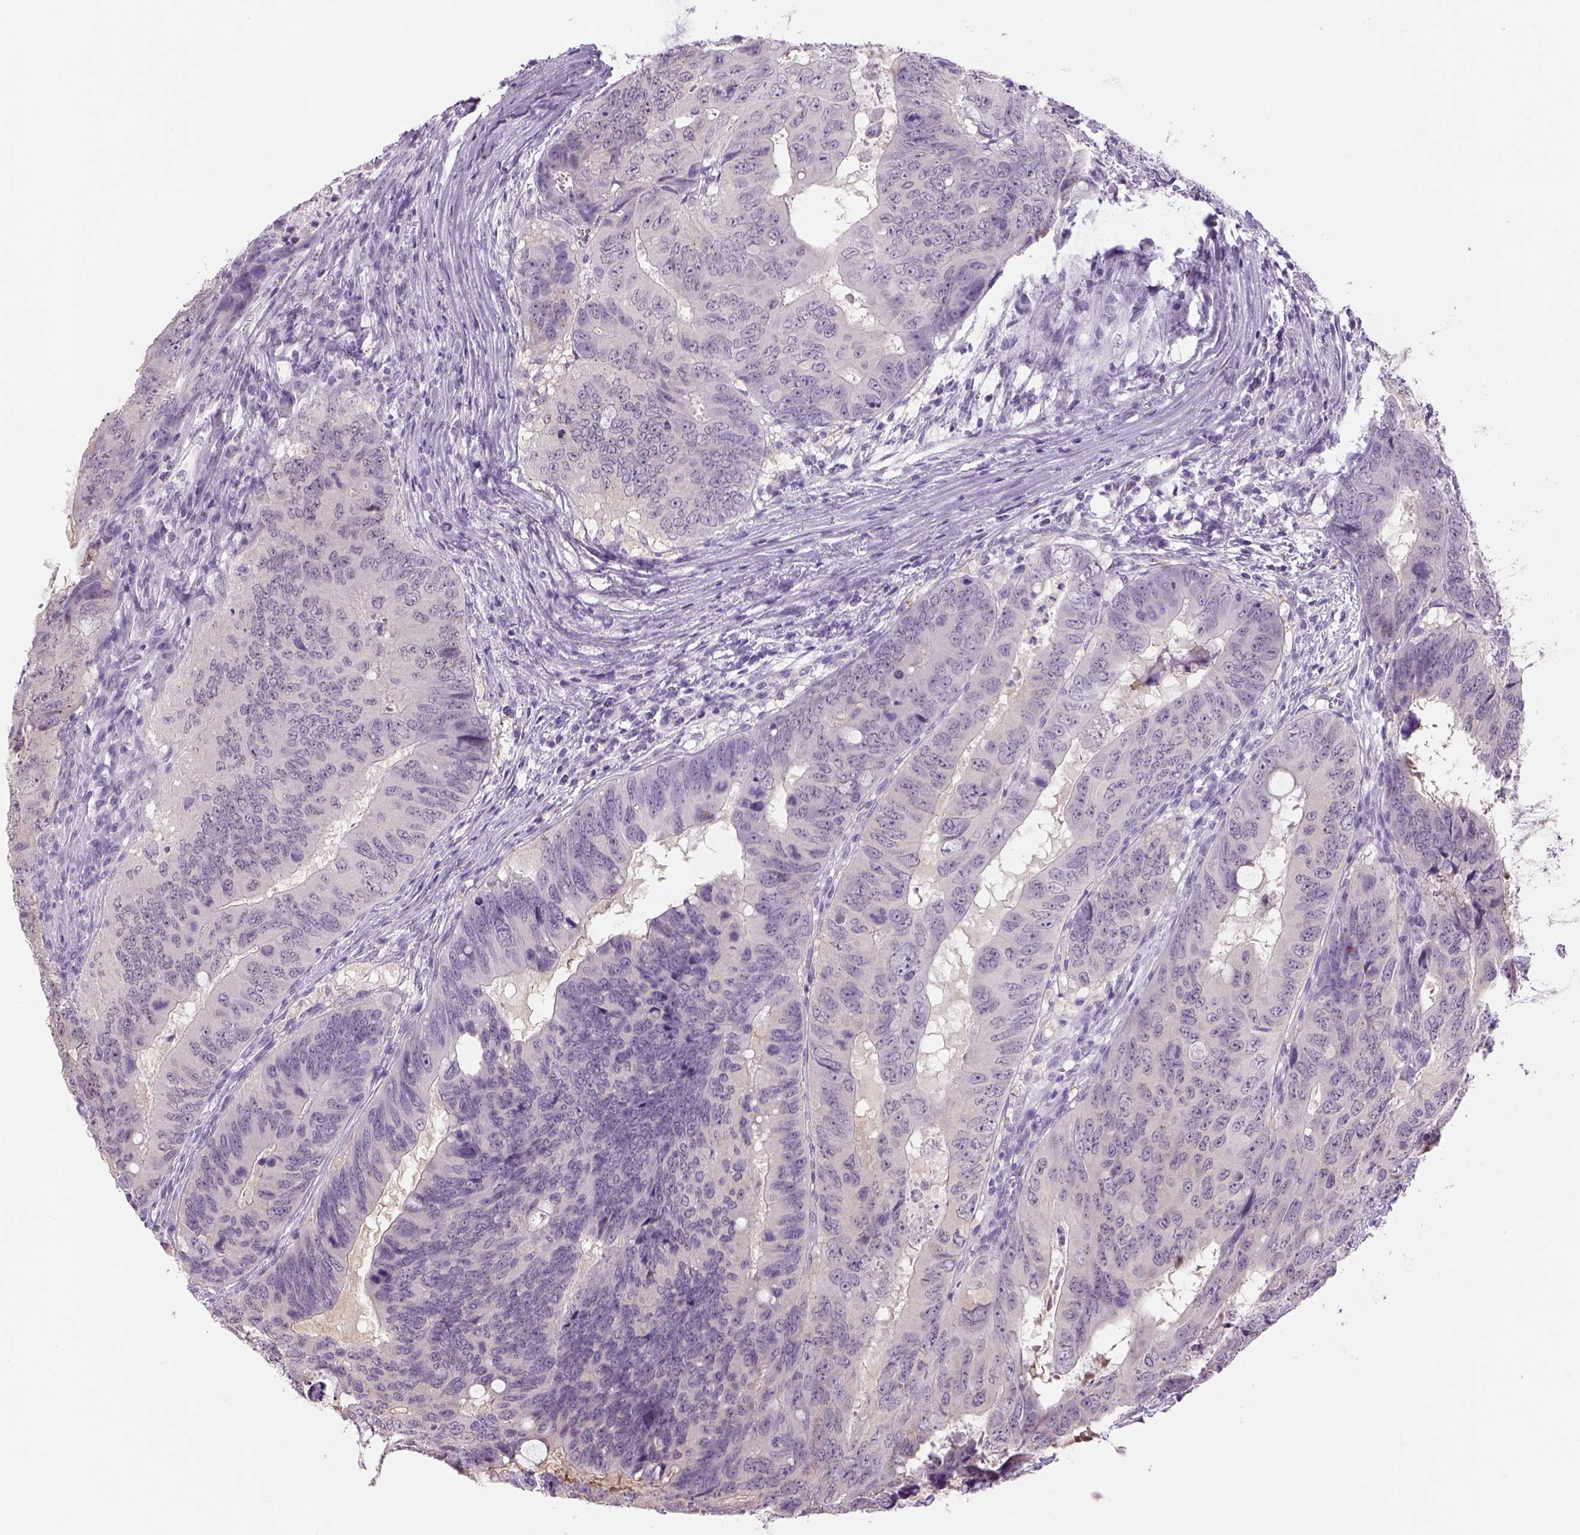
{"staining": {"intensity": "negative", "quantity": "none", "location": "none"}, "tissue": "colorectal cancer", "cell_type": "Tumor cells", "image_type": "cancer", "snomed": [{"axis": "morphology", "description": "Adenocarcinoma, NOS"}, {"axis": "topography", "description": "Colon"}], "caption": "Immunohistochemical staining of colorectal adenocarcinoma shows no significant staining in tumor cells.", "gene": "DBH", "patient": {"sex": "male", "age": 79}}